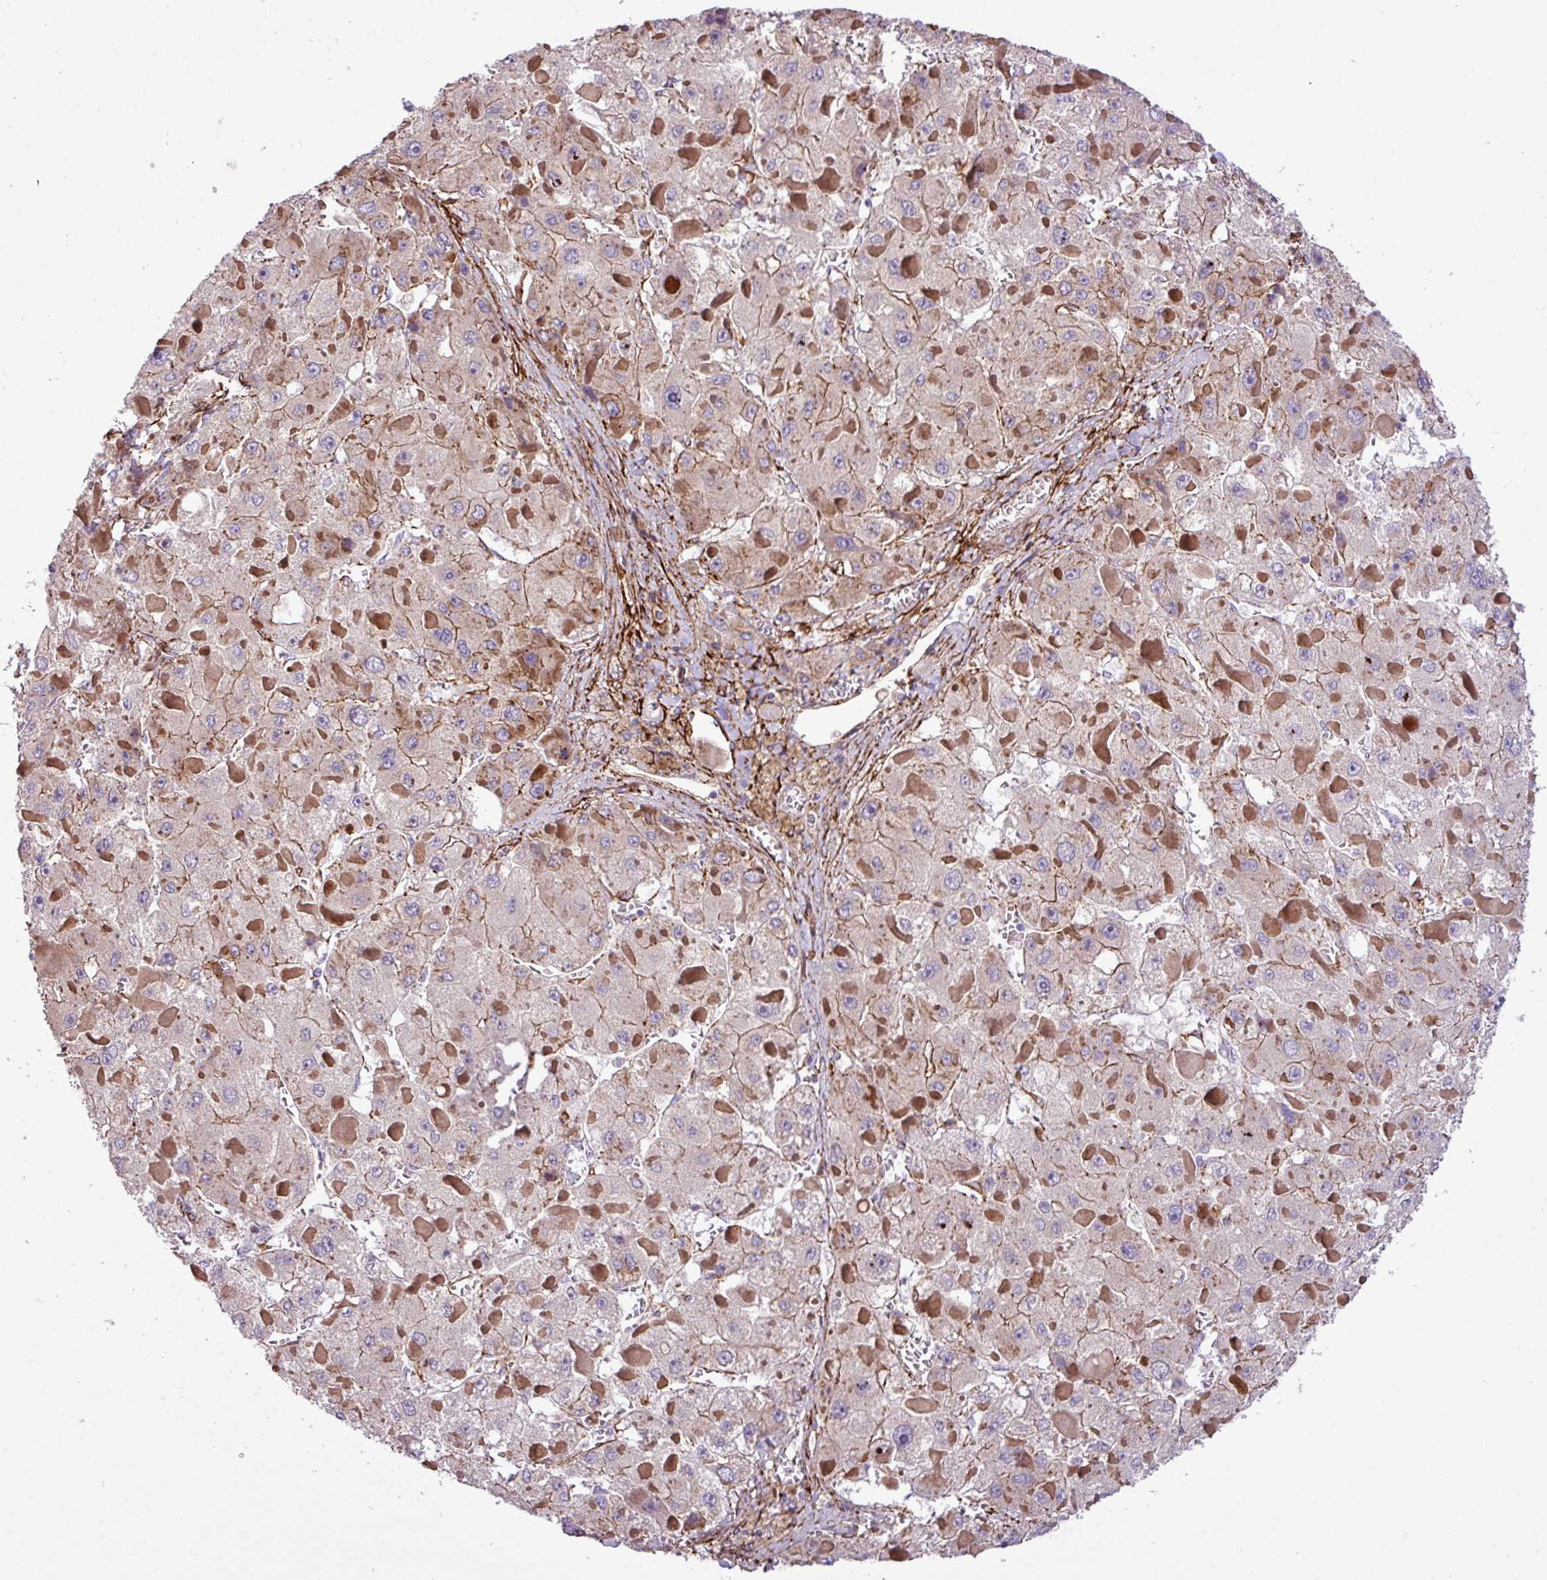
{"staining": {"intensity": "weak", "quantity": ">75%", "location": "cytoplasmic/membranous"}, "tissue": "liver cancer", "cell_type": "Tumor cells", "image_type": "cancer", "snomed": [{"axis": "morphology", "description": "Carcinoma, Hepatocellular, NOS"}, {"axis": "topography", "description": "Liver"}], "caption": "Liver cancer tissue exhibits weak cytoplasmic/membranous expression in approximately >75% of tumor cells", "gene": "FAM47E", "patient": {"sex": "female", "age": 73}}